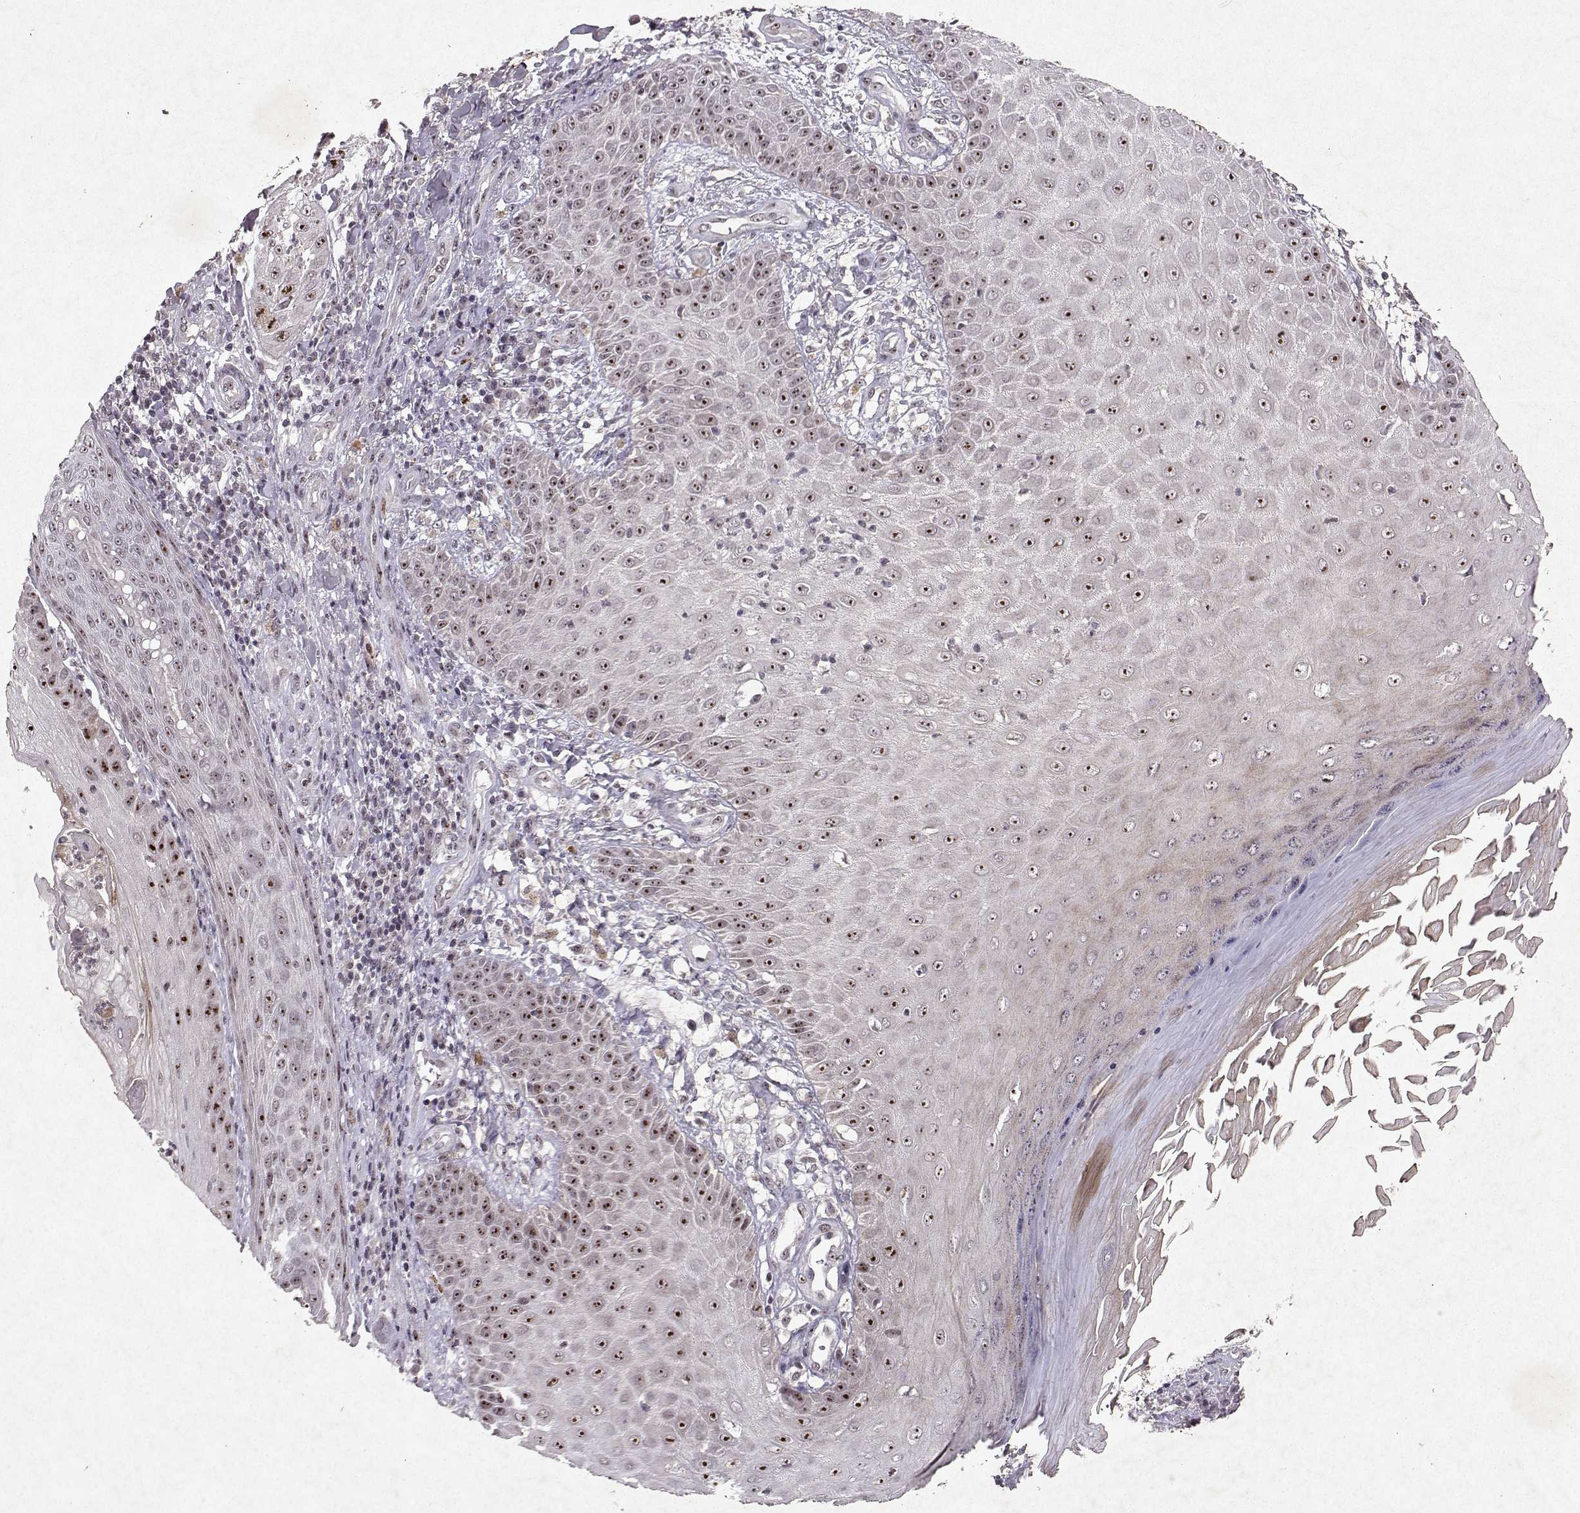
{"staining": {"intensity": "strong", "quantity": ">75%", "location": "nuclear"}, "tissue": "skin cancer", "cell_type": "Tumor cells", "image_type": "cancer", "snomed": [{"axis": "morphology", "description": "Squamous cell carcinoma, NOS"}, {"axis": "topography", "description": "Skin"}], "caption": "Immunohistochemical staining of squamous cell carcinoma (skin) exhibits strong nuclear protein positivity in about >75% of tumor cells.", "gene": "DDX56", "patient": {"sex": "male", "age": 70}}